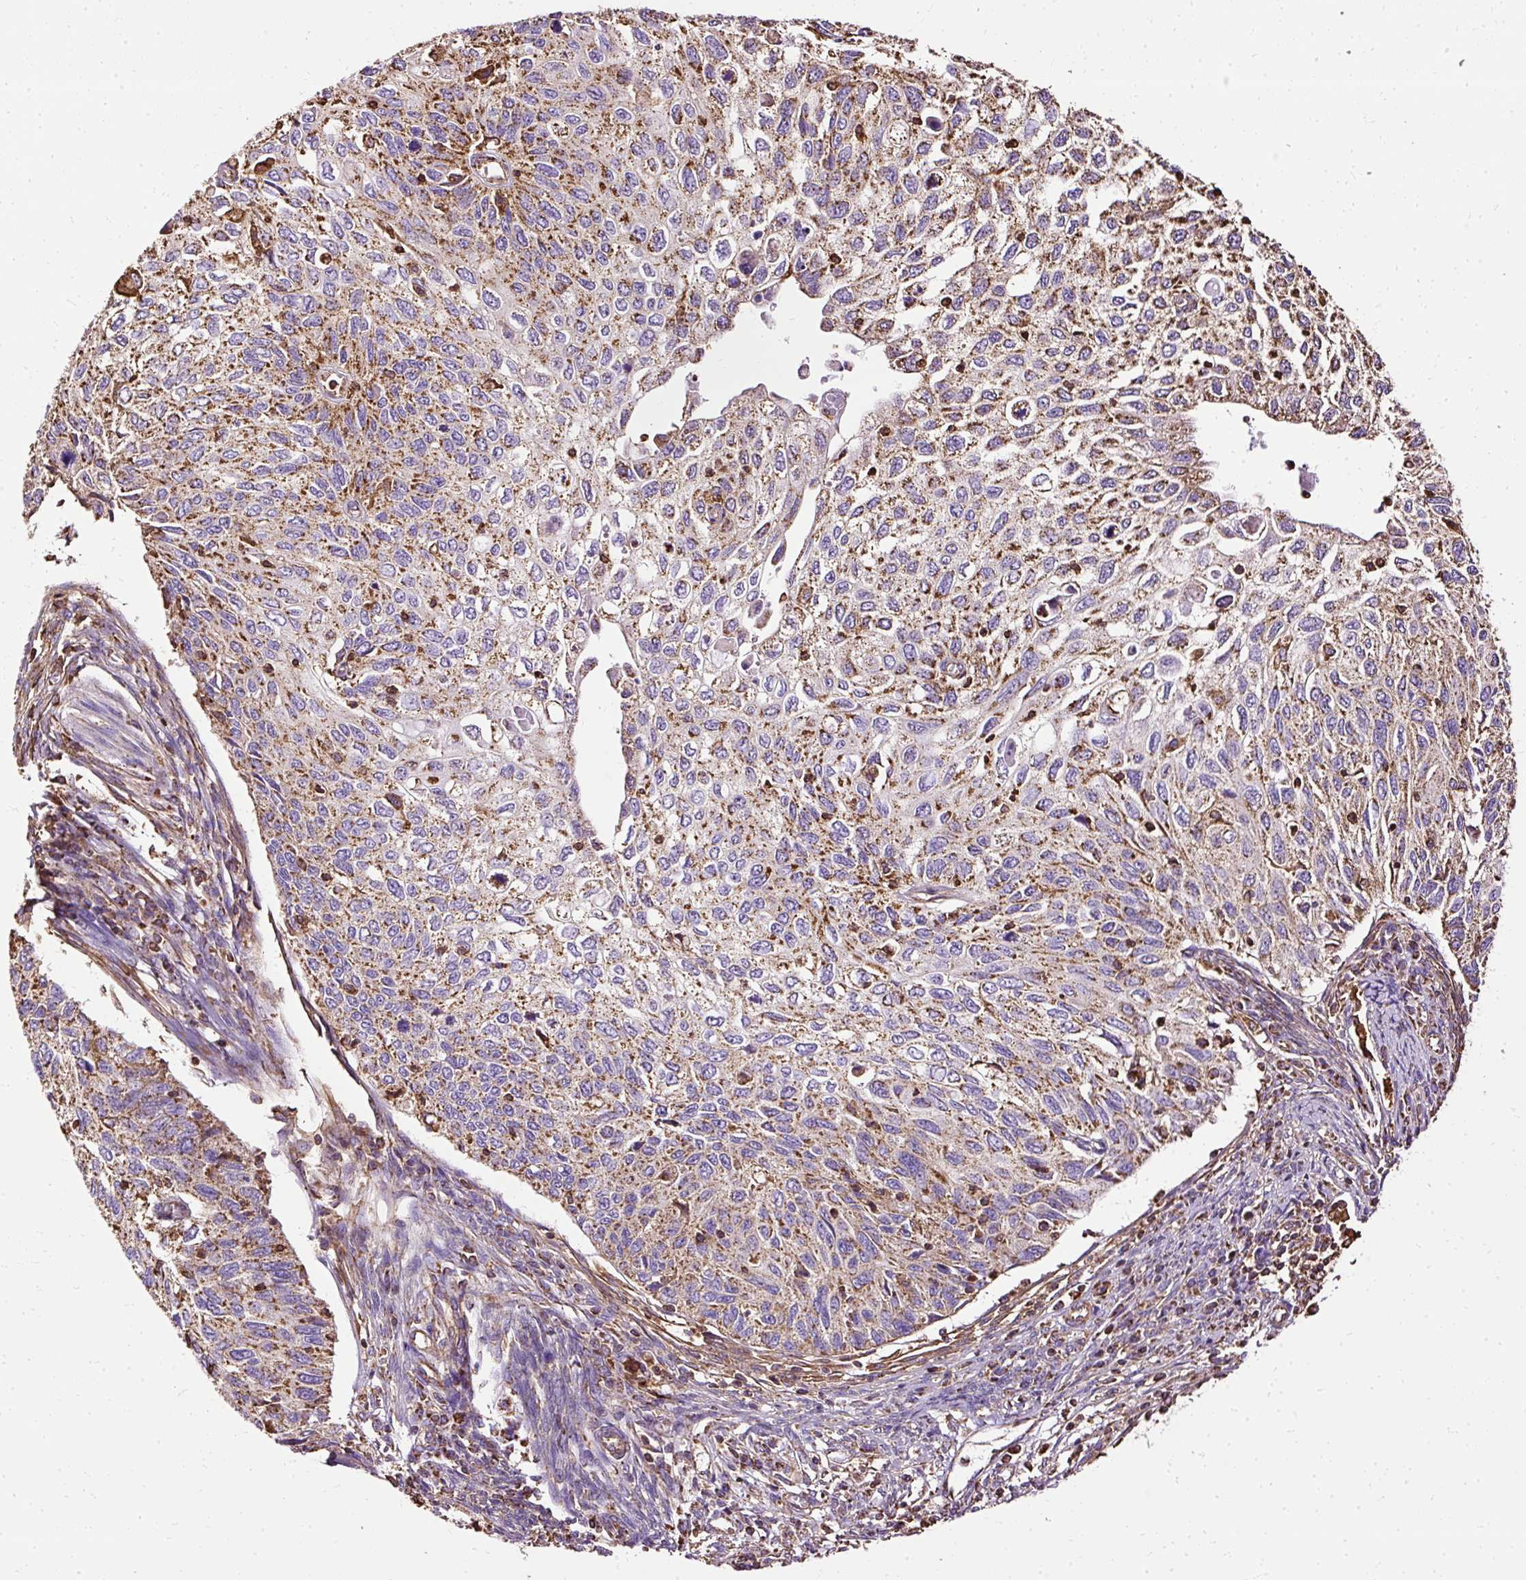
{"staining": {"intensity": "moderate", "quantity": ">75%", "location": "cytoplasmic/membranous"}, "tissue": "cervical cancer", "cell_type": "Tumor cells", "image_type": "cancer", "snomed": [{"axis": "morphology", "description": "Squamous cell carcinoma, NOS"}, {"axis": "topography", "description": "Cervix"}], "caption": "Cervical cancer (squamous cell carcinoma) stained with a protein marker exhibits moderate staining in tumor cells.", "gene": "KLHL11", "patient": {"sex": "female", "age": 70}}